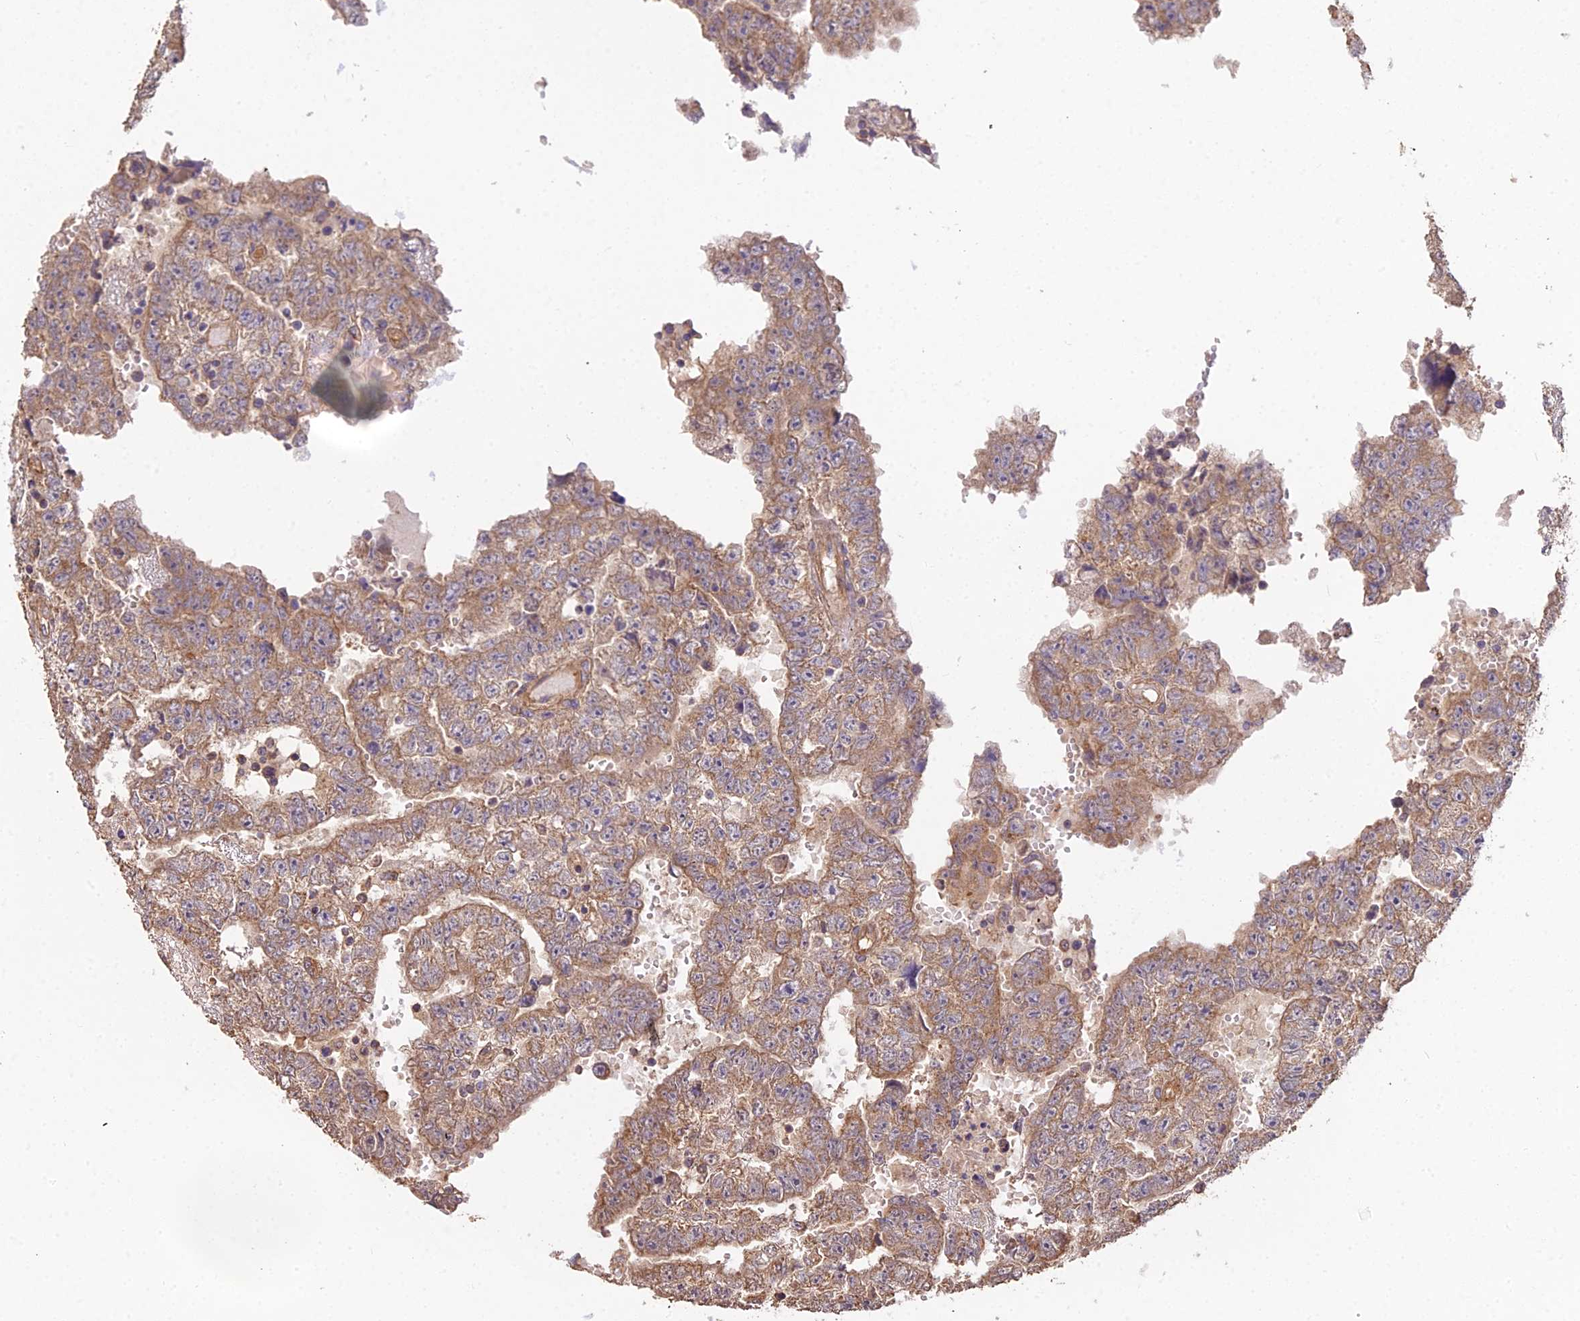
{"staining": {"intensity": "moderate", "quantity": ">75%", "location": "cytoplasmic/membranous"}, "tissue": "testis cancer", "cell_type": "Tumor cells", "image_type": "cancer", "snomed": [{"axis": "morphology", "description": "Carcinoma, Embryonal, NOS"}, {"axis": "topography", "description": "Testis"}], "caption": "A photomicrograph showing moderate cytoplasmic/membranous positivity in about >75% of tumor cells in testis cancer, as visualized by brown immunohistochemical staining.", "gene": "METTL13", "patient": {"sex": "male", "age": 25}}